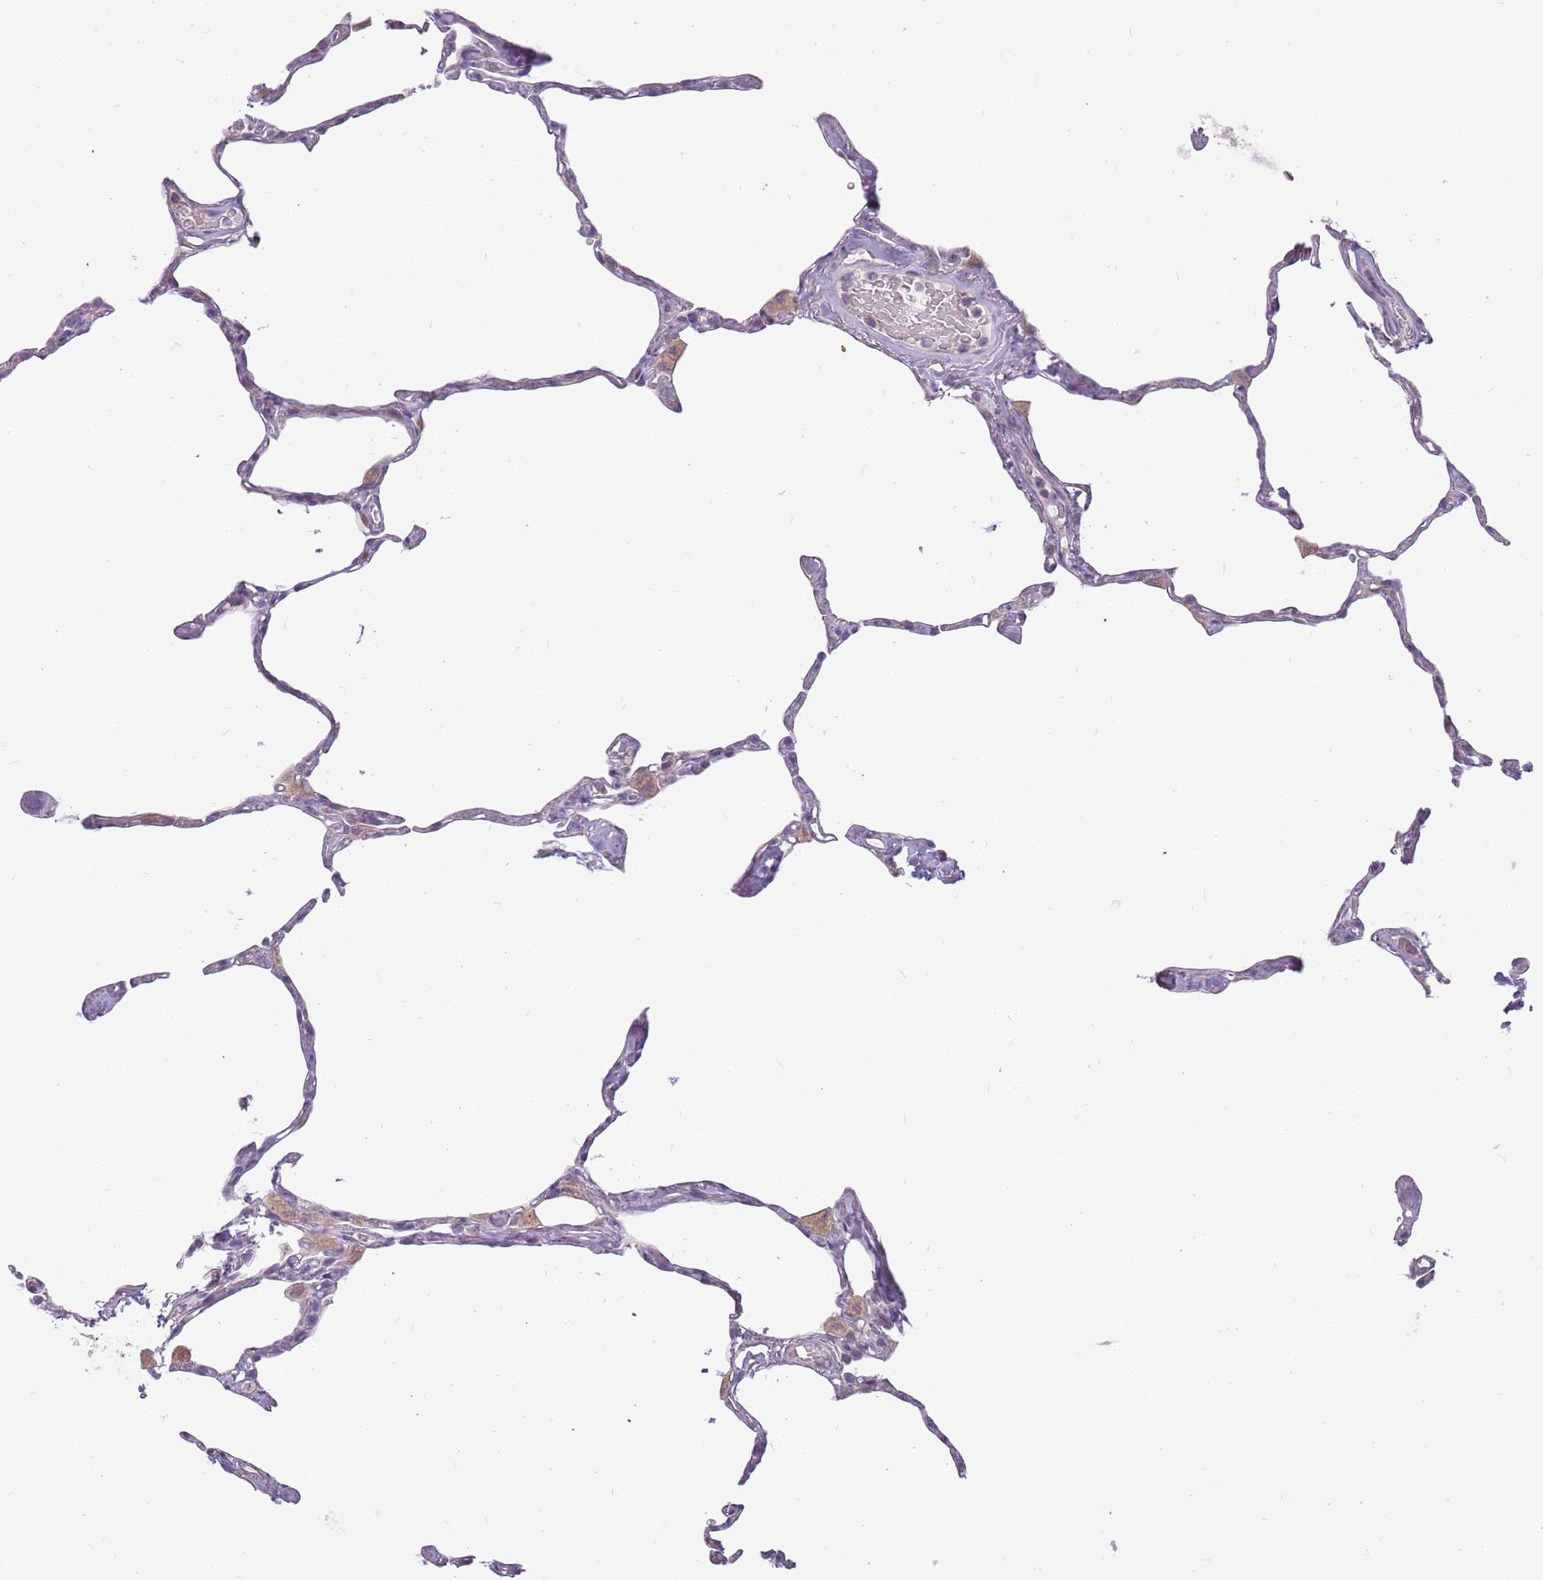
{"staining": {"intensity": "negative", "quantity": "none", "location": "none"}, "tissue": "lung", "cell_type": "Alveolar cells", "image_type": "normal", "snomed": [{"axis": "morphology", "description": "Normal tissue, NOS"}, {"axis": "topography", "description": "Lung"}], "caption": "Photomicrograph shows no protein positivity in alveolar cells of benign lung.", "gene": "HSPA14", "patient": {"sex": "male", "age": 65}}